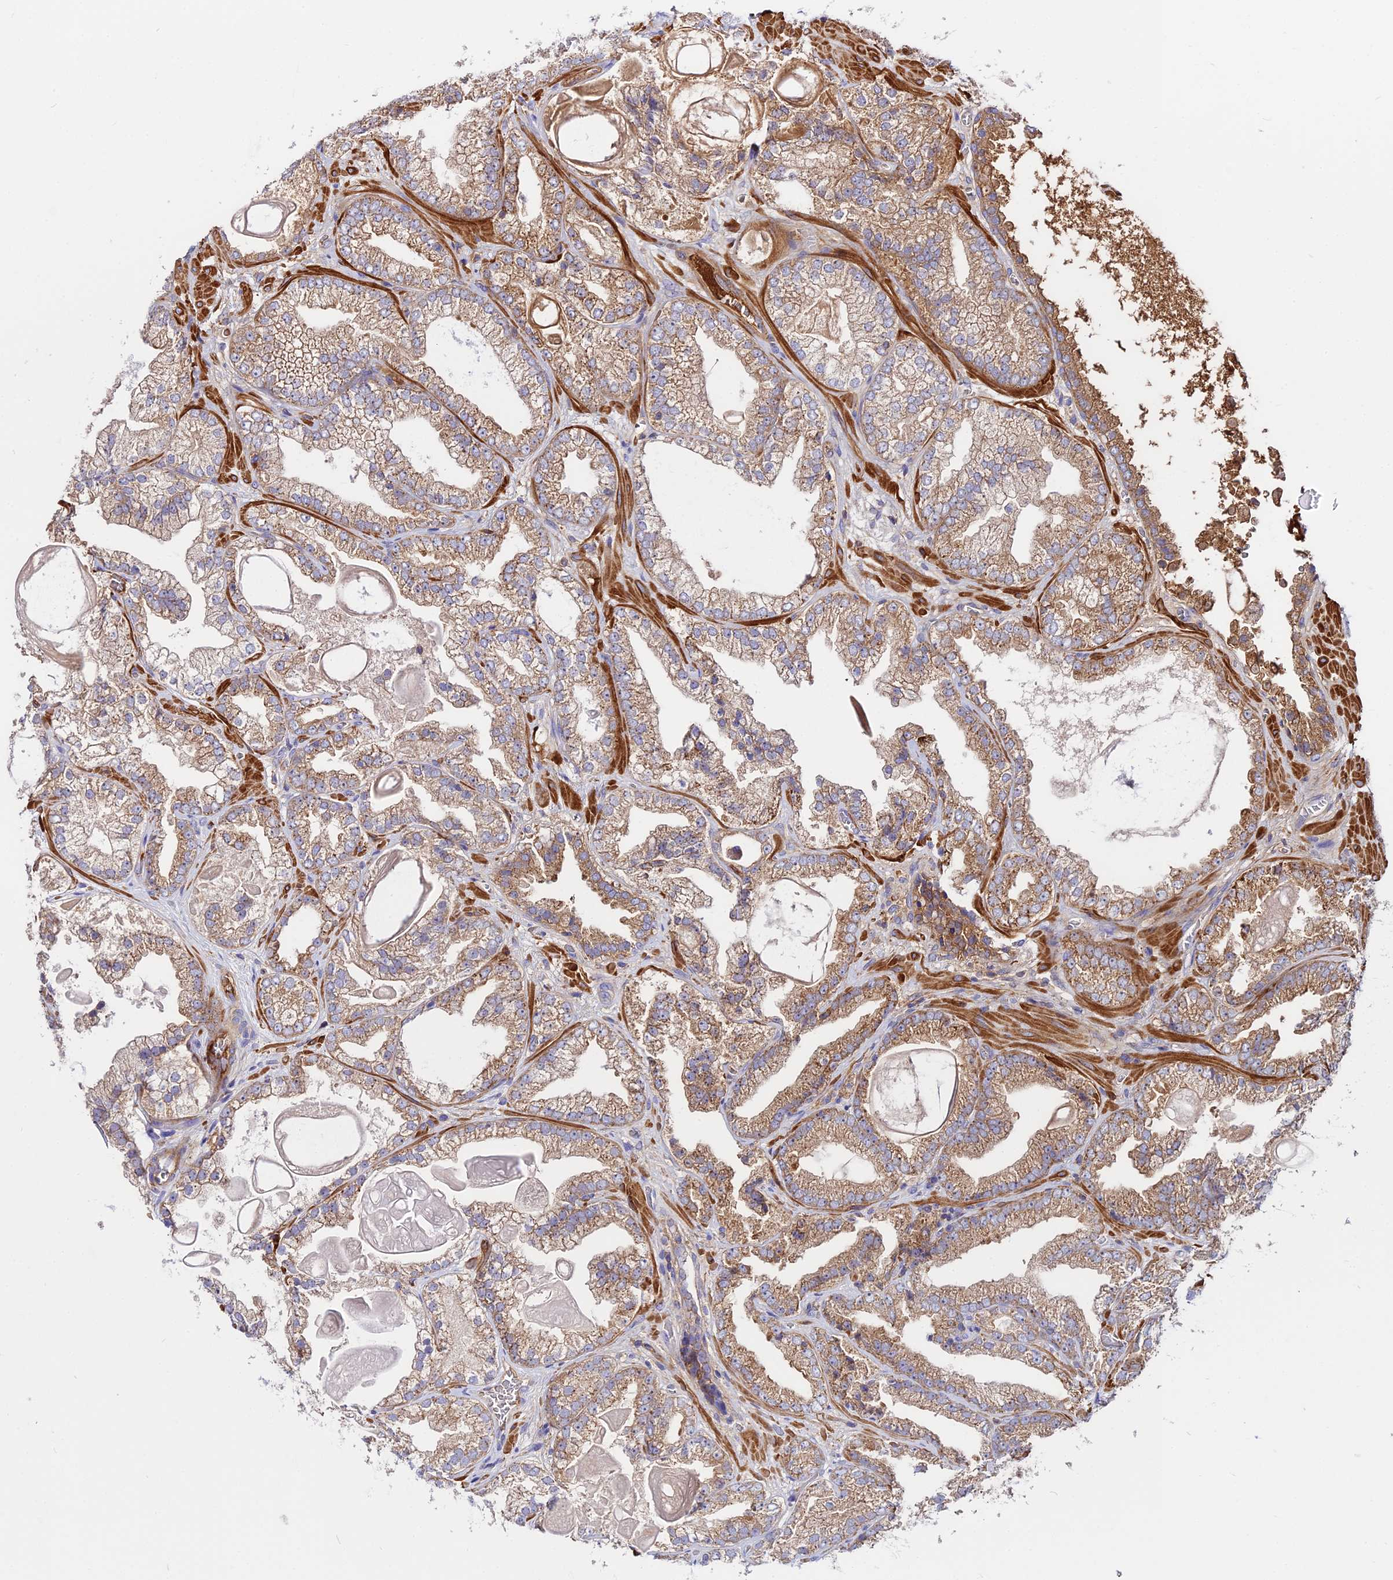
{"staining": {"intensity": "moderate", "quantity": ">75%", "location": "cytoplasmic/membranous"}, "tissue": "prostate cancer", "cell_type": "Tumor cells", "image_type": "cancer", "snomed": [{"axis": "morphology", "description": "Adenocarcinoma, Low grade"}, {"axis": "topography", "description": "Prostate"}], "caption": "Brown immunohistochemical staining in human prostate cancer (adenocarcinoma (low-grade)) exhibits moderate cytoplasmic/membranous expression in approximately >75% of tumor cells.", "gene": "PYM1", "patient": {"sex": "male", "age": 57}}